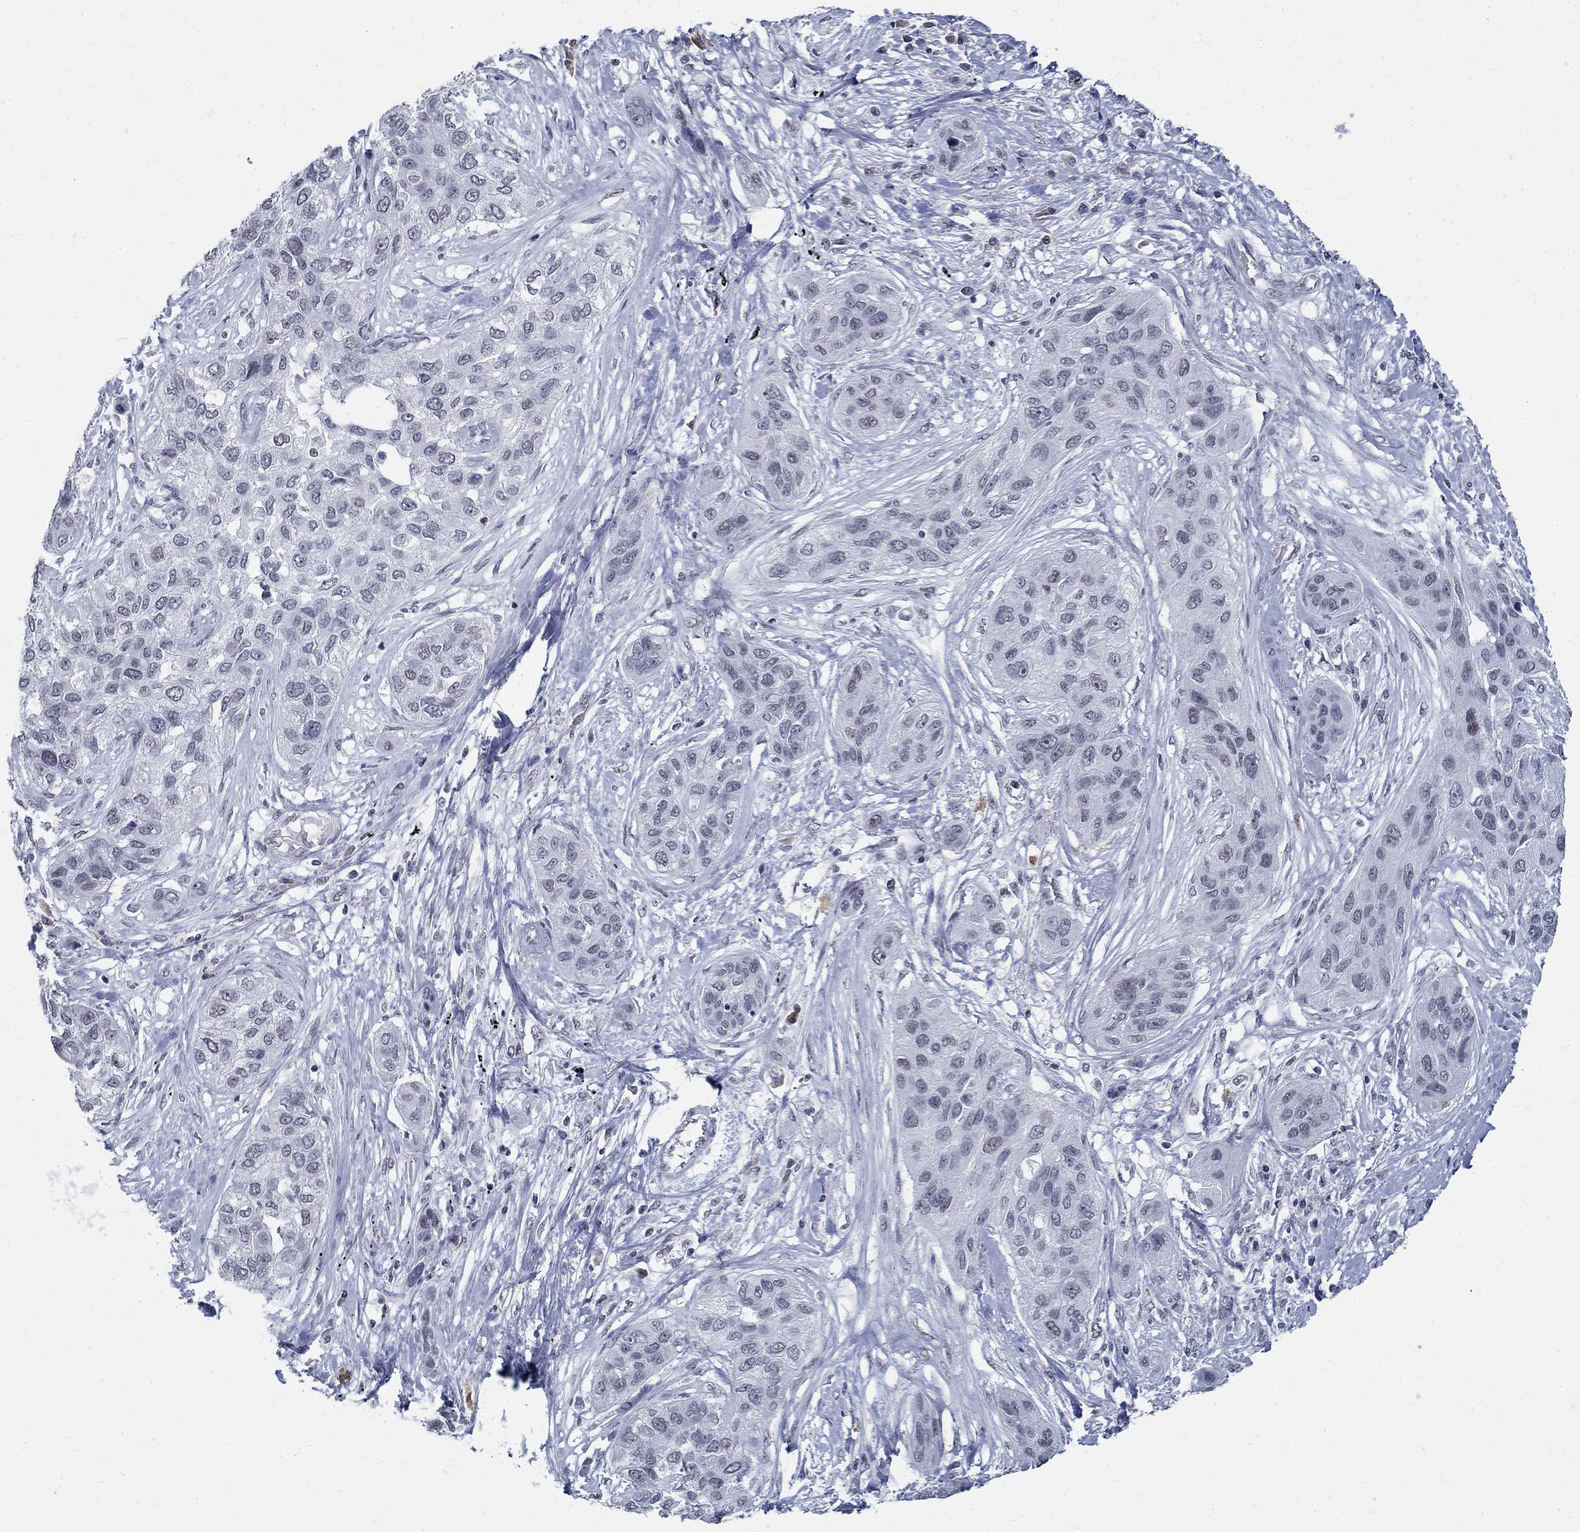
{"staining": {"intensity": "negative", "quantity": "none", "location": "none"}, "tissue": "lung cancer", "cell_type": "Tumor cells", "image_type": "cancer", "snomed": [{"axis": "morphology", "description": "Squamous cell carcinoma, NOS"}, {"axis": "topography", "description": "Lung"}], "caption": "The histopathology image shows no staining of tumor cells in lung cancer (squamous cell carcinoma).", "gene": "BHLHE22", "patient": {"sex": "female", "age": 70}}